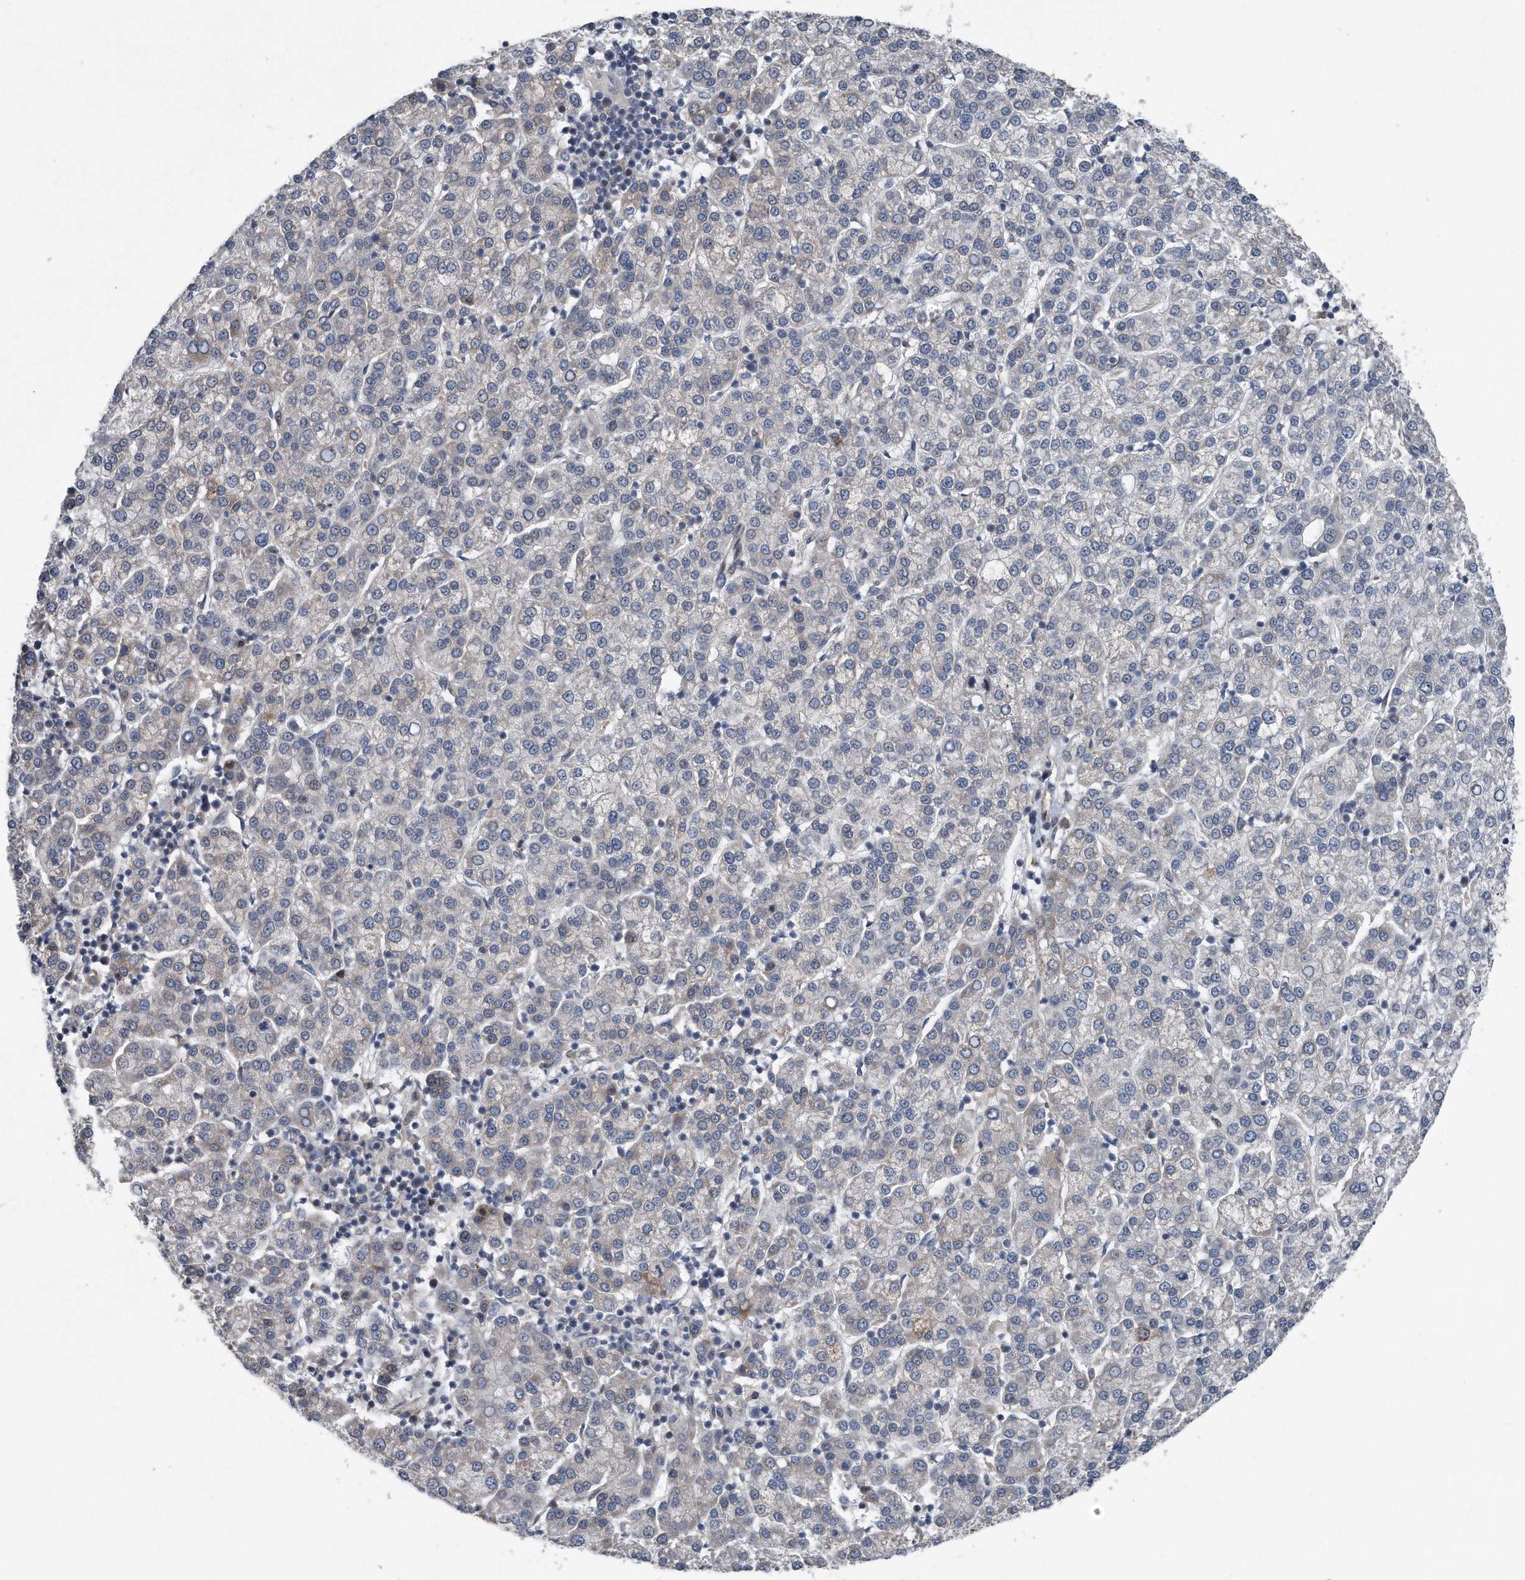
{"staining": {"intensity": "negative", "quantity": "none", "location": "none"}, "tissue": "liver cancer", "cell_type": "Tumor cells", "image_type": "cancer", "snomed": [{"axis": "morphology", "description": "Carcinoma, Hepatocellular, NOS"}, {"axis": "topography", "description": "Liver"}], "caption": "Liver cancer (hepatocellular carcinoma) was stained to show a protein in brown. There is no significant positivity in tumor cells. The staining is performed using DAB brown chromogen with nuclei counter-stained in using hematoxylin.", "gene": "DST", "patient": {"sex": "female", "age": 58}}